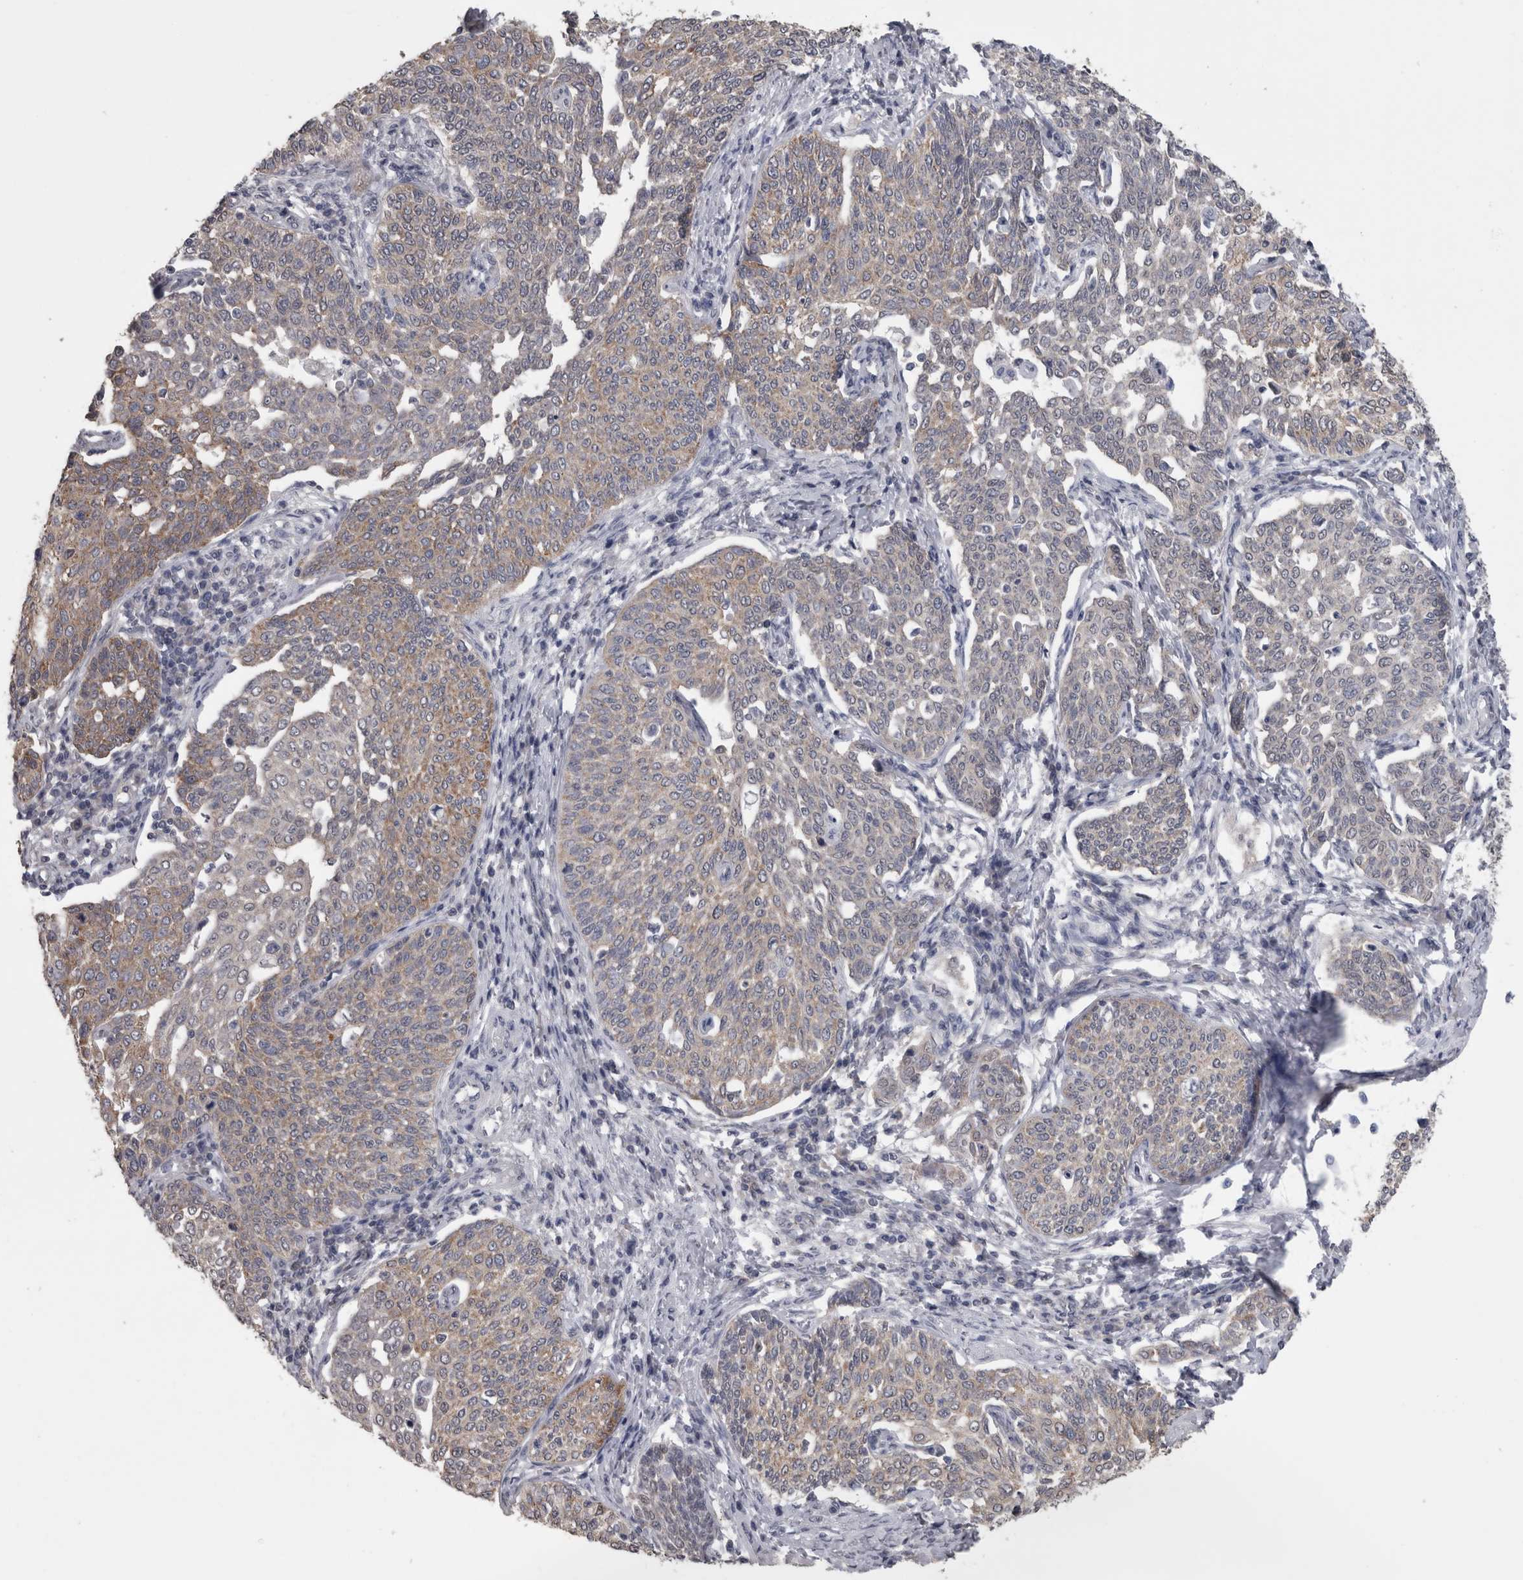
{"staining": {"intensity": "weak", "quantity": "25%-75%", "location": "cytoplasmic/membranous"}, "tissue": "cervical cancer", "cell_type": "Tumor cells", "image_type": "cancer", "snomed": [{"axis": "morphology", "description": "Squamous cell carcinoma, NOS"}, {"axis": "topography", "description": "Cervix"}], "caption": "Cervical cancer (squamous cell carcinoma) tissue exhibits weak cytoplasmic/membranous expression in about 25%-75% of tumor cells", "gene": "DDX6", "patient": {"sex": "female", "age": 34}}